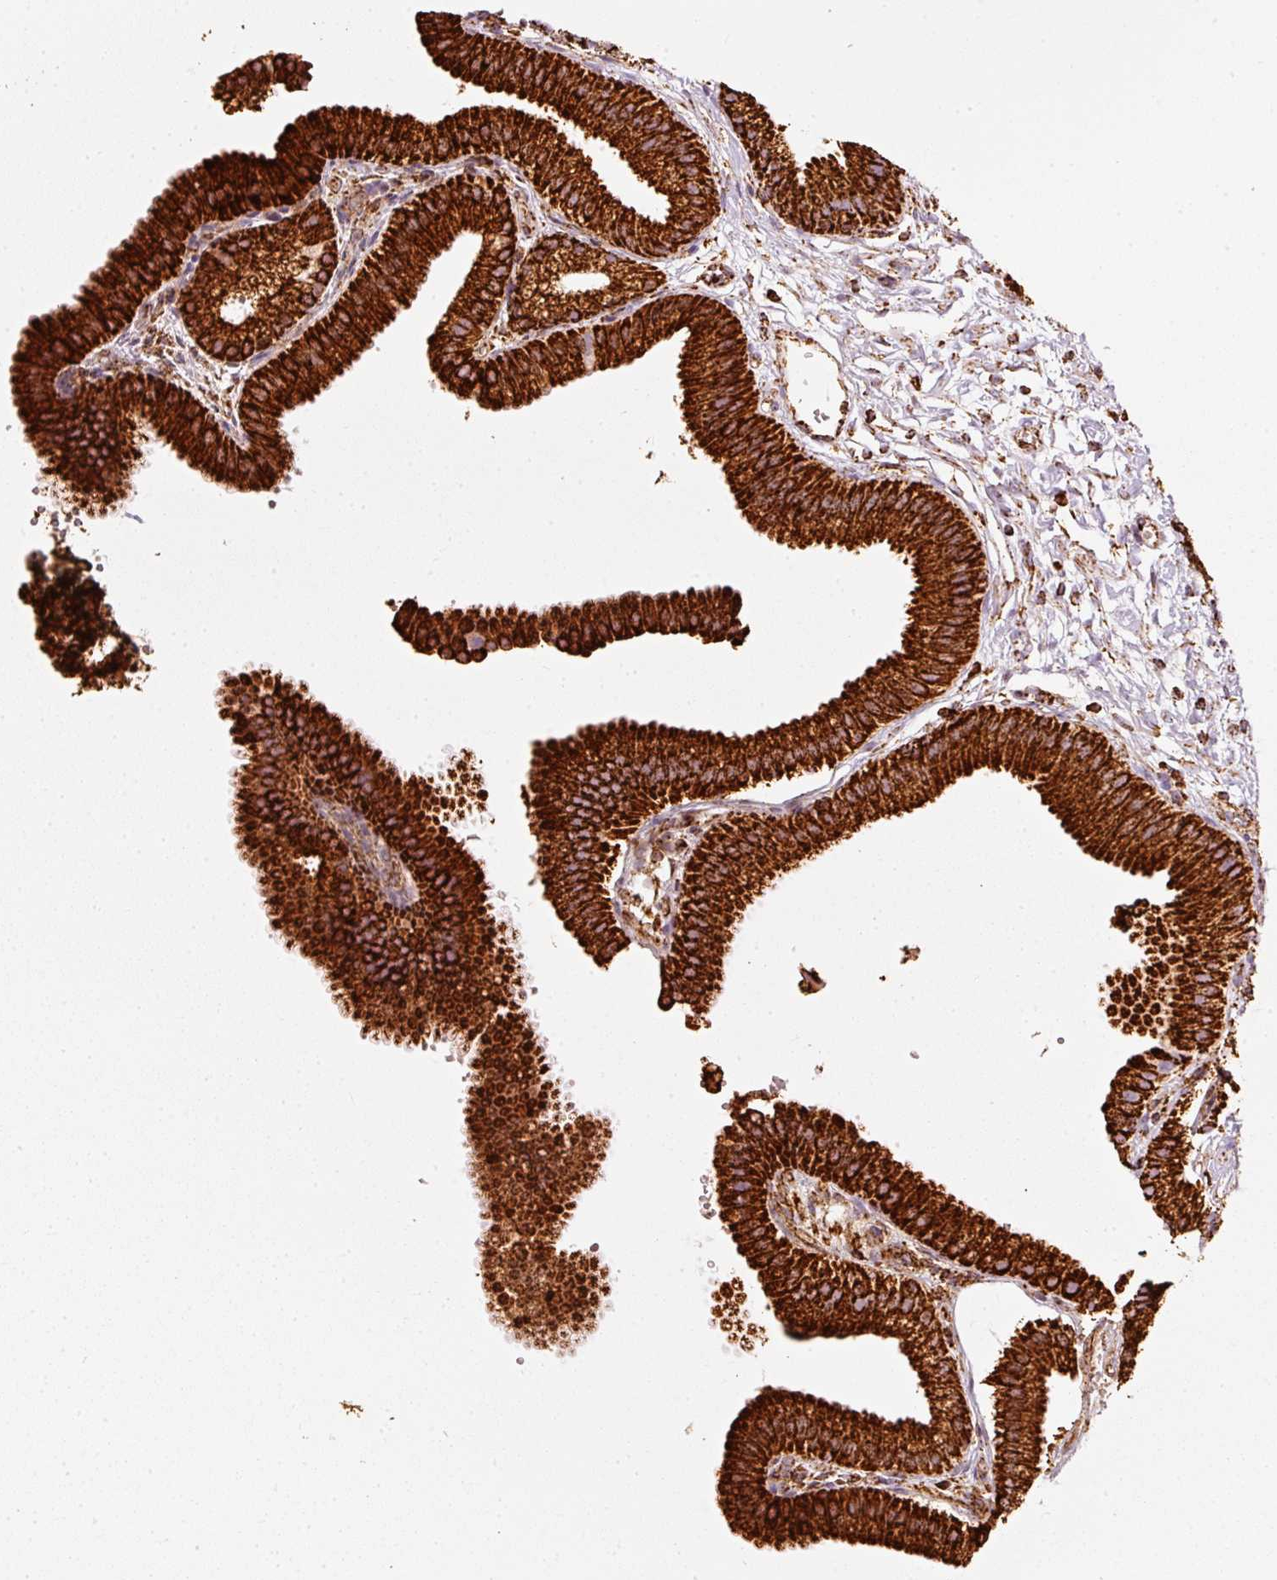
{"staining": {"intensity": "strong", "quantity": ">75%", "location": "cytoplasmic/membranous"}, "tissue": "gallbladder", "cell_type": "Glandular cells", "image_type": "normal", "snomed": [{"axis": "morphology", "description": "Normal tissue, NOS"}, {"axis": "topography", "description": "Gallbladder"}], "caption": "DAB immunohistochemical staining of normal human gallbladder displays strong cytoplasmic/membranous protein expression in about >75% of glandular cells.", "gene": "MT", "patient": {"sex": "female", "age": 63}}